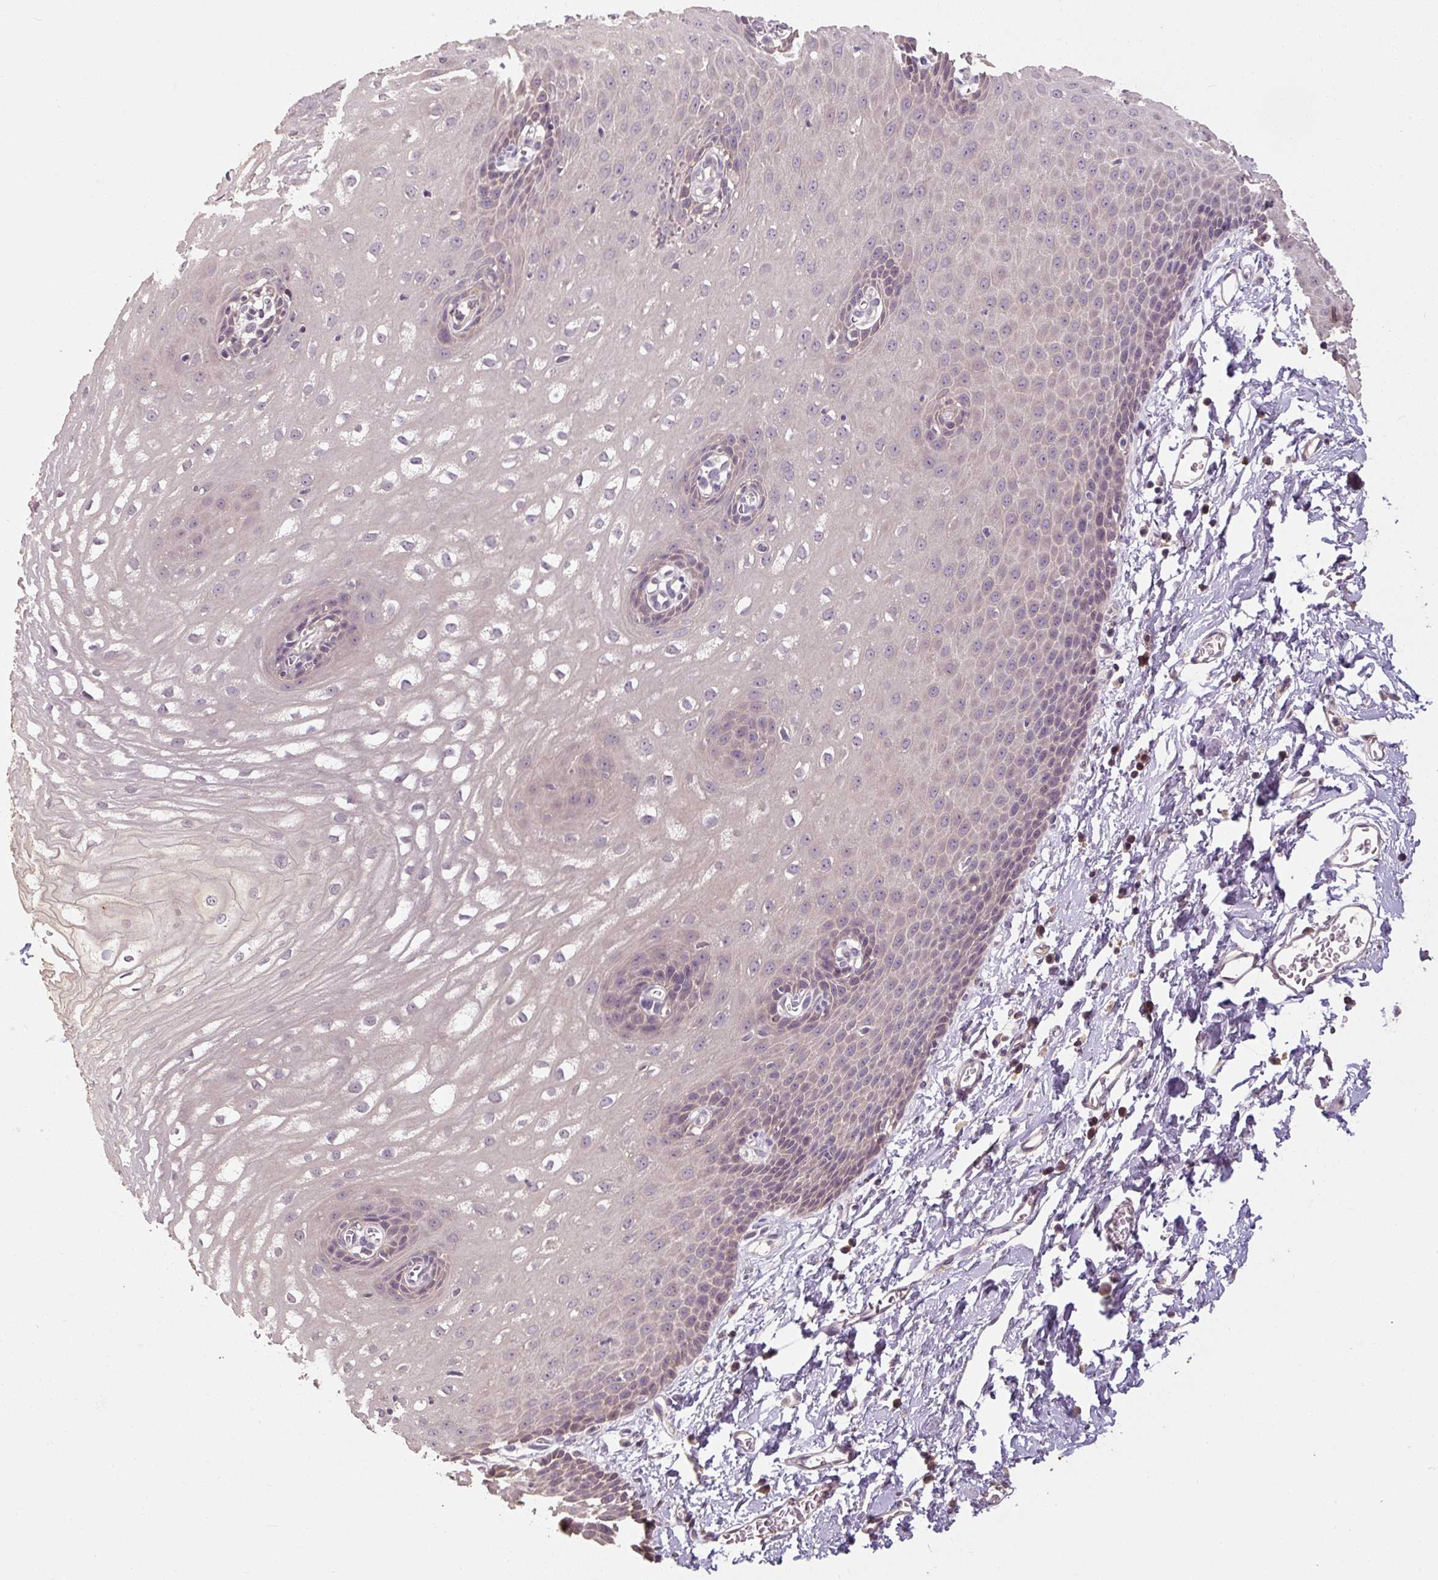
{"staining": {"intensity": "negative", "quantity": "none", "location": "none"}, "tissue": "esophagus", "cell_type": "Squamous epithelial cells", "image_type": "normal", "snomed": [{"axis": "morphology", "description": "Normal tissue, NOS"}, {"axis": "topography", "description": "Esophagus"}], "caption": "The immunohistochemistry (IHC) histopathology image has no significant positivity in squamous epithelial cells of esophagus.", "gene": "CFAP65", "patient": {"sex": "male", "age": 70}}